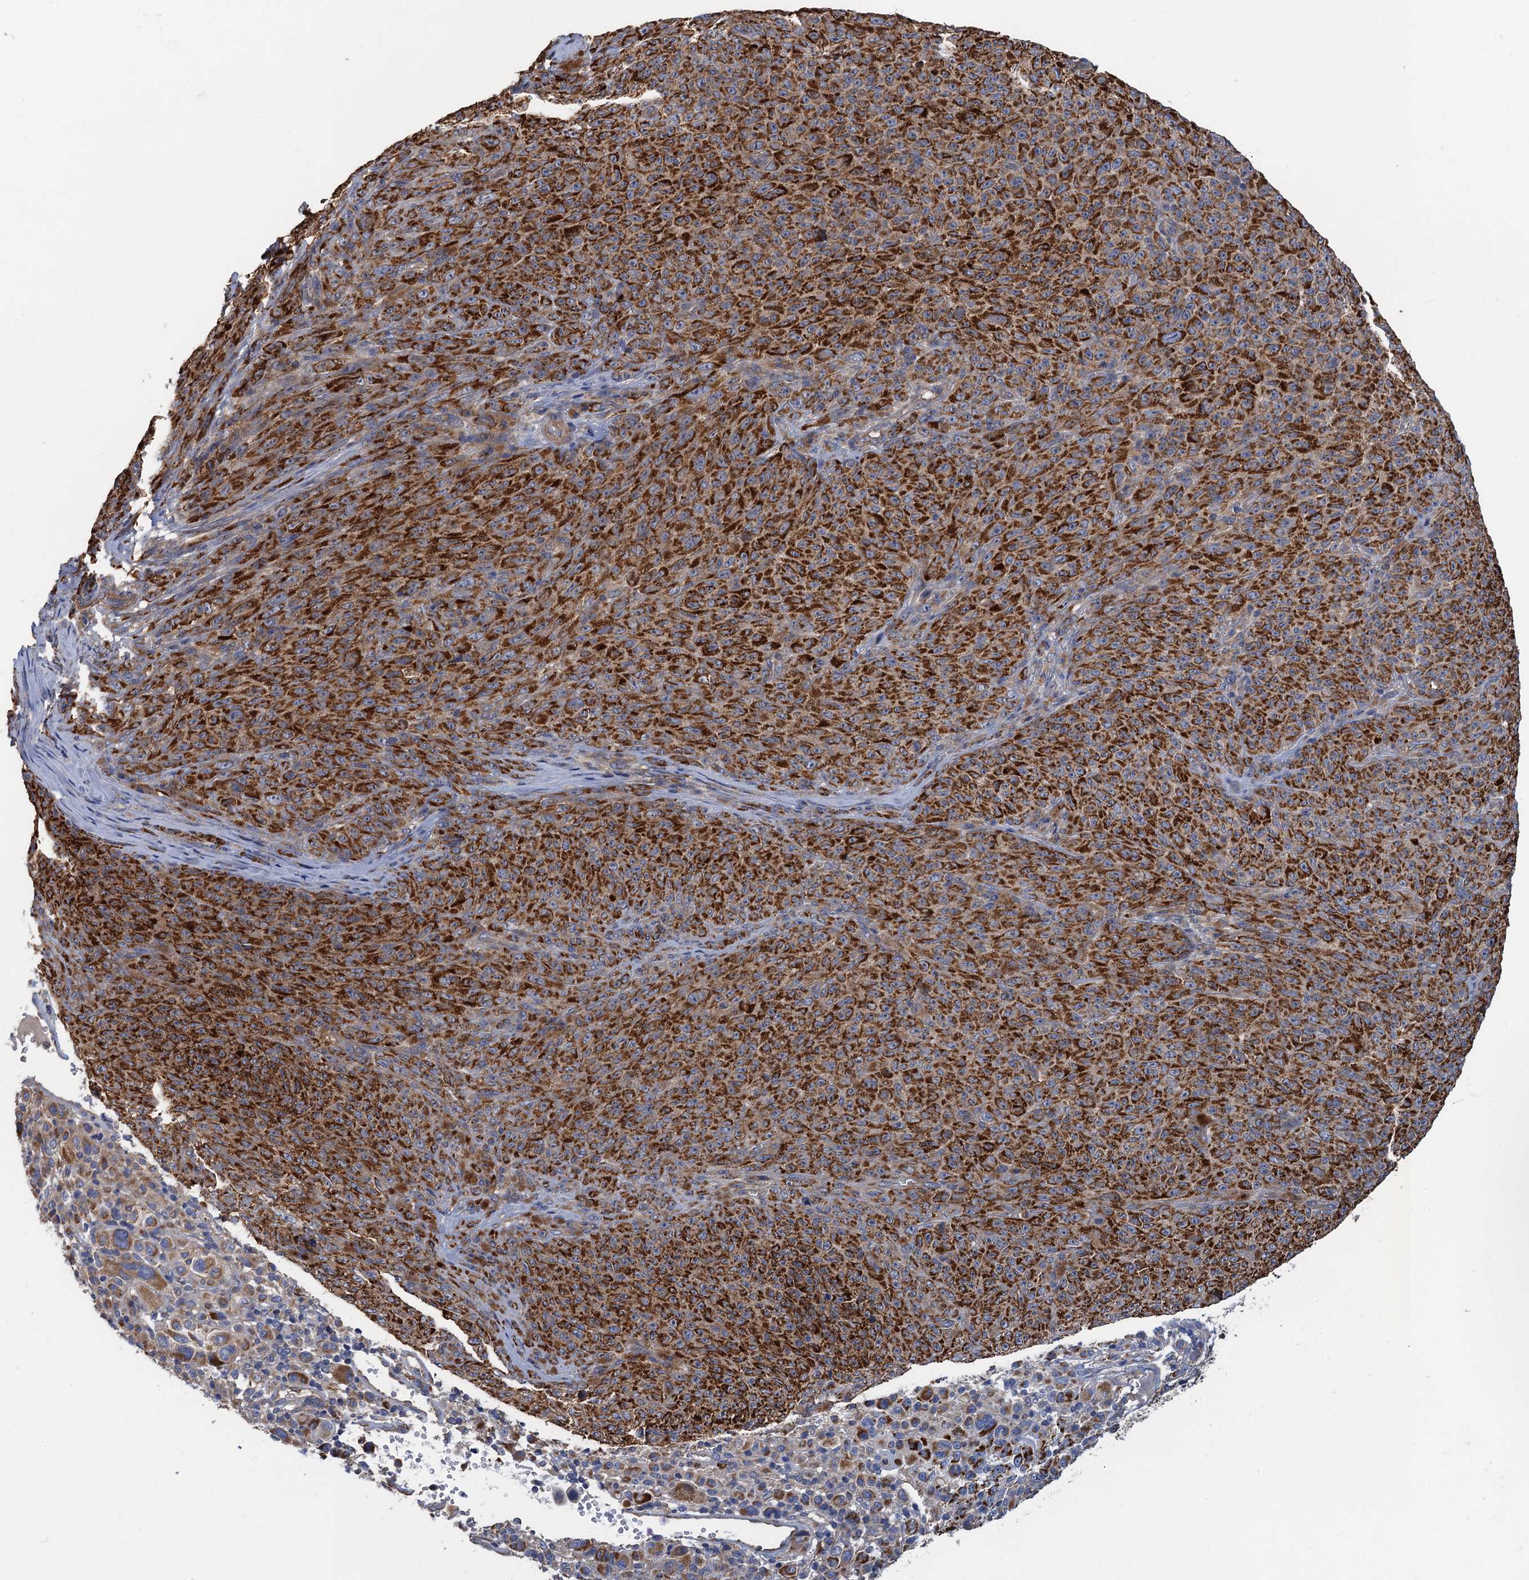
{"staining": {"intensity": "moderate", "quantity": ">75%", "location": "cytoplasmic/membranous"}, "tissue": "melanoma", "cell_type": "Tumor cells", "image_type": "cancer", "snomed": [{"axis": "morphology", "description": "Malignant melanoma, NOS"}, {"axis": "topography", "description": "Skin"}], "caption": "Tumor cells exhibit medium levels of moderate cytoplasmic/membranous staining in about >75% of cells in human melanoma. The staining is performed using DAB brown chromogen to label protein expression. The nuclei are counter-stained blue using hematoxylin.", "gene": "GCSH", "patient": {"sex": "female", "age": 82}}